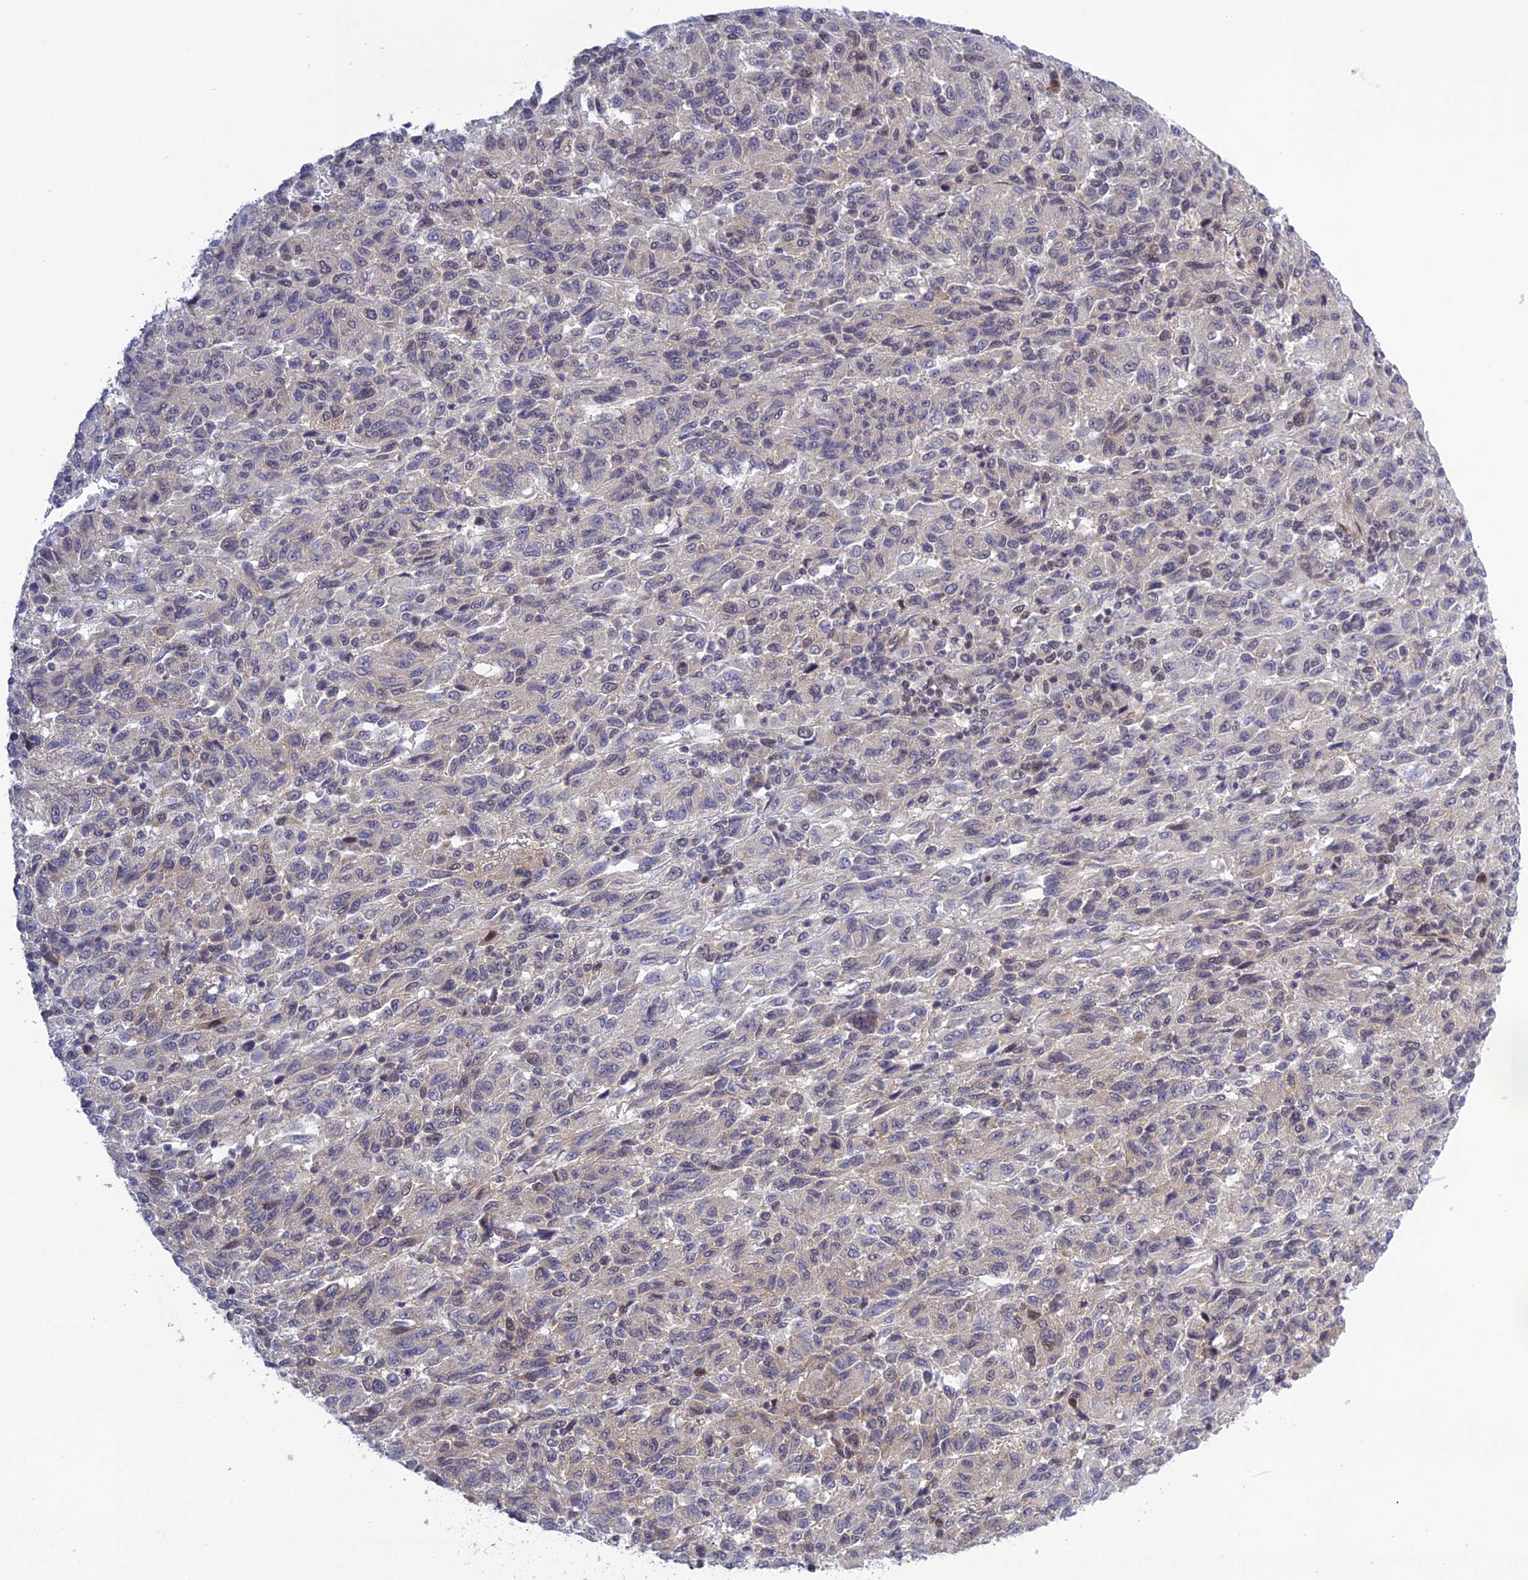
{"staining": {"intensity": "negative", "quantity": "none", "location": "none"}, "tissue": "melanoma", "cell_type": "Tumor cells", "image_type": "cancer", "snomed": [{"axis": "morphology", "description": "Malignant melanoma, Metastatic site"}, {"axis": "topography", "description": "Lung"}], "caption": "Tumor cells are negative for brown protein staining in melanoma.", "gene": "TCEA1", "patient": {"sex": "male", "age": 64}}